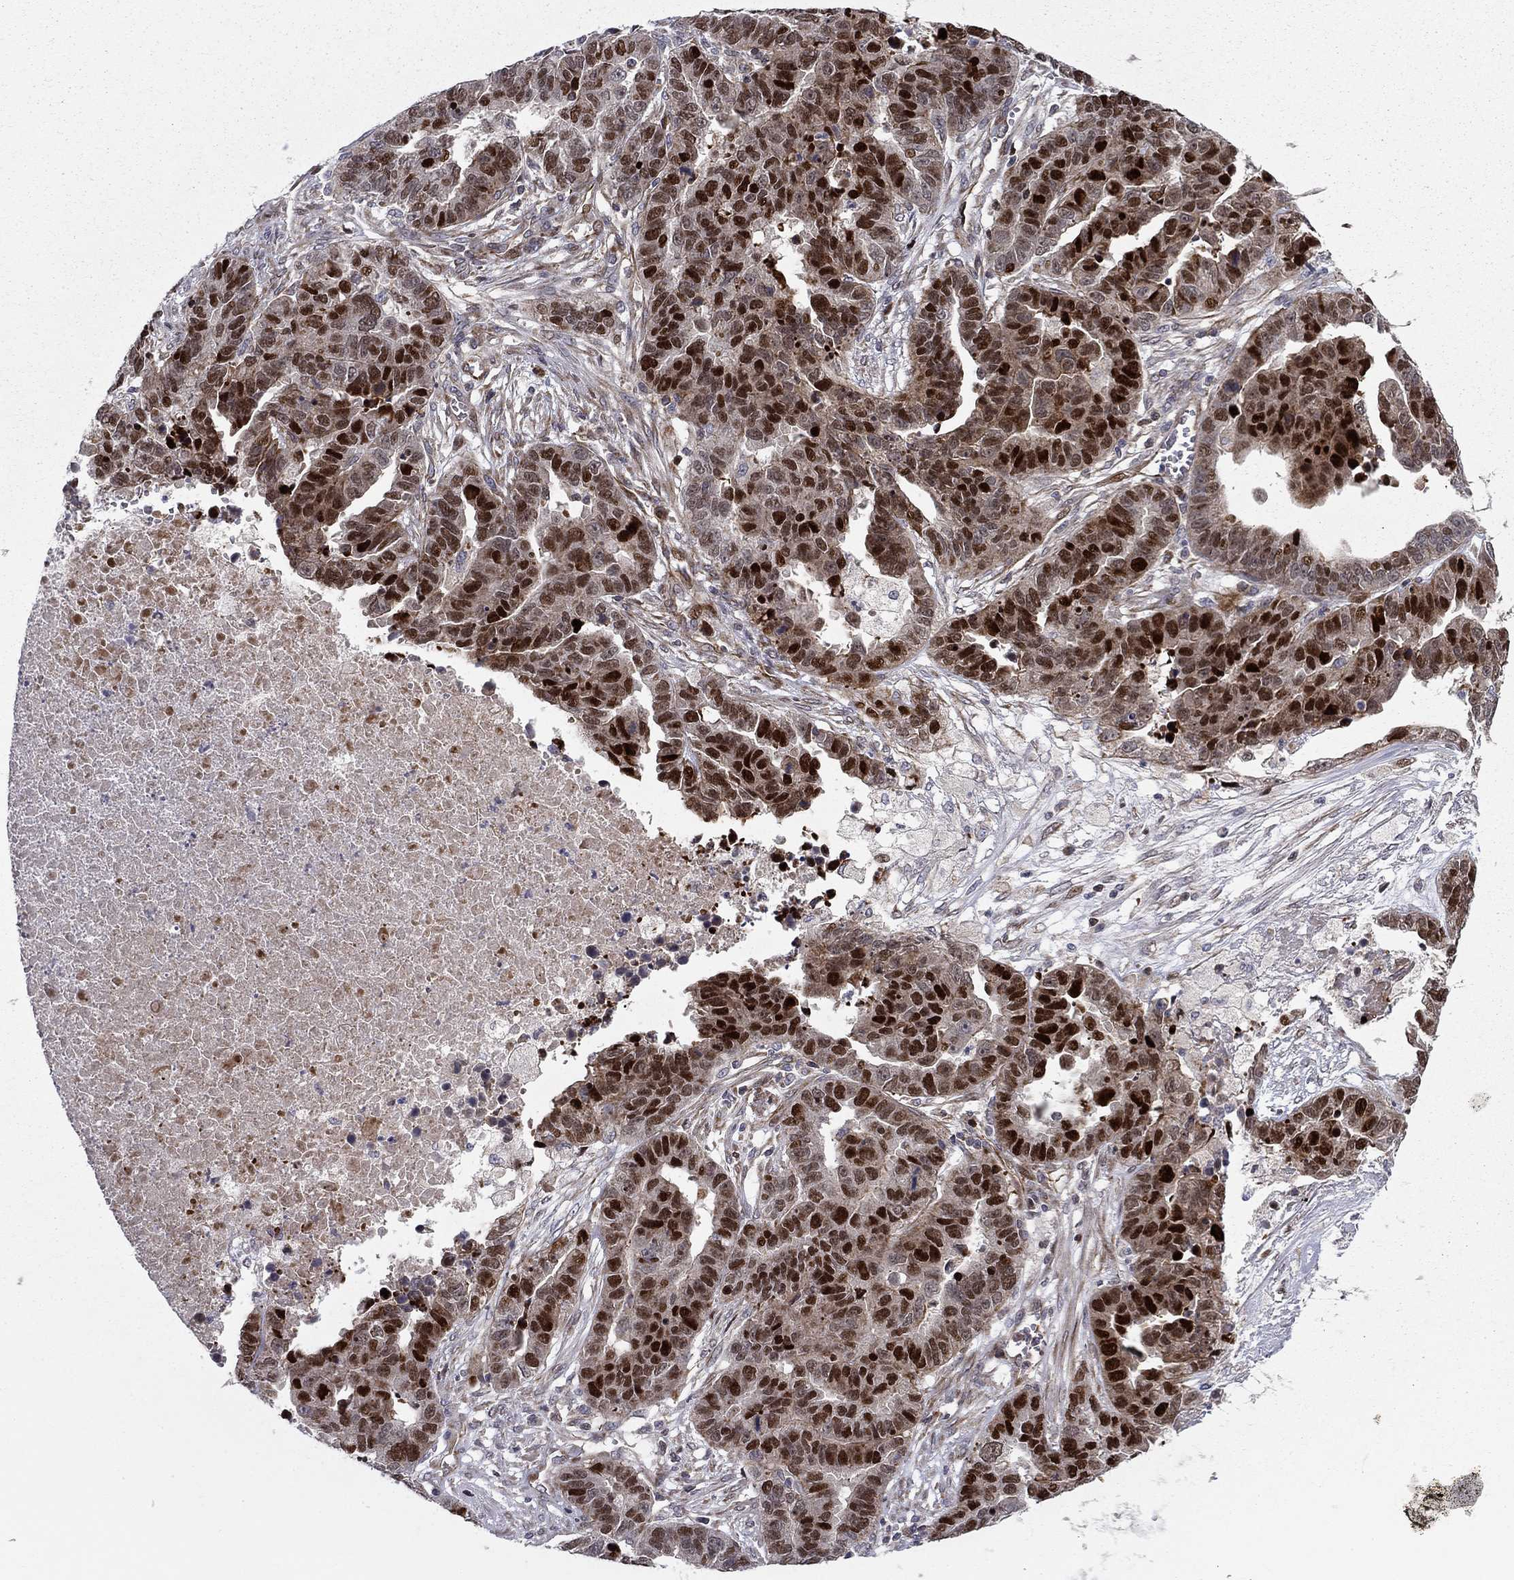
{"staining": {"intensity": "strong", "quantity": ">75%", "location": "nuclear"}, "tissue": "ovarian cancer", "cell_type": "Tumor cells", "image_type": "cancer", "snomed": [{"axis": "morphology", "description": "Cystadenocarcinoma, serous, NOS"}, {"axis": "topography", "description": "Ovary"}], "caption": "Immunohistochemistry image of neoplastic tissue: ovarian cancer (serous cystadenocarcinoma) stained using immunohistochemistry (IHC) reveals high levels of strong protein expression localized specifically in the nuclear of tumor cells, appearing as a nuclear brown color.", "gene": "MIOS", "patient": {"sex": "female", "age": 87}}